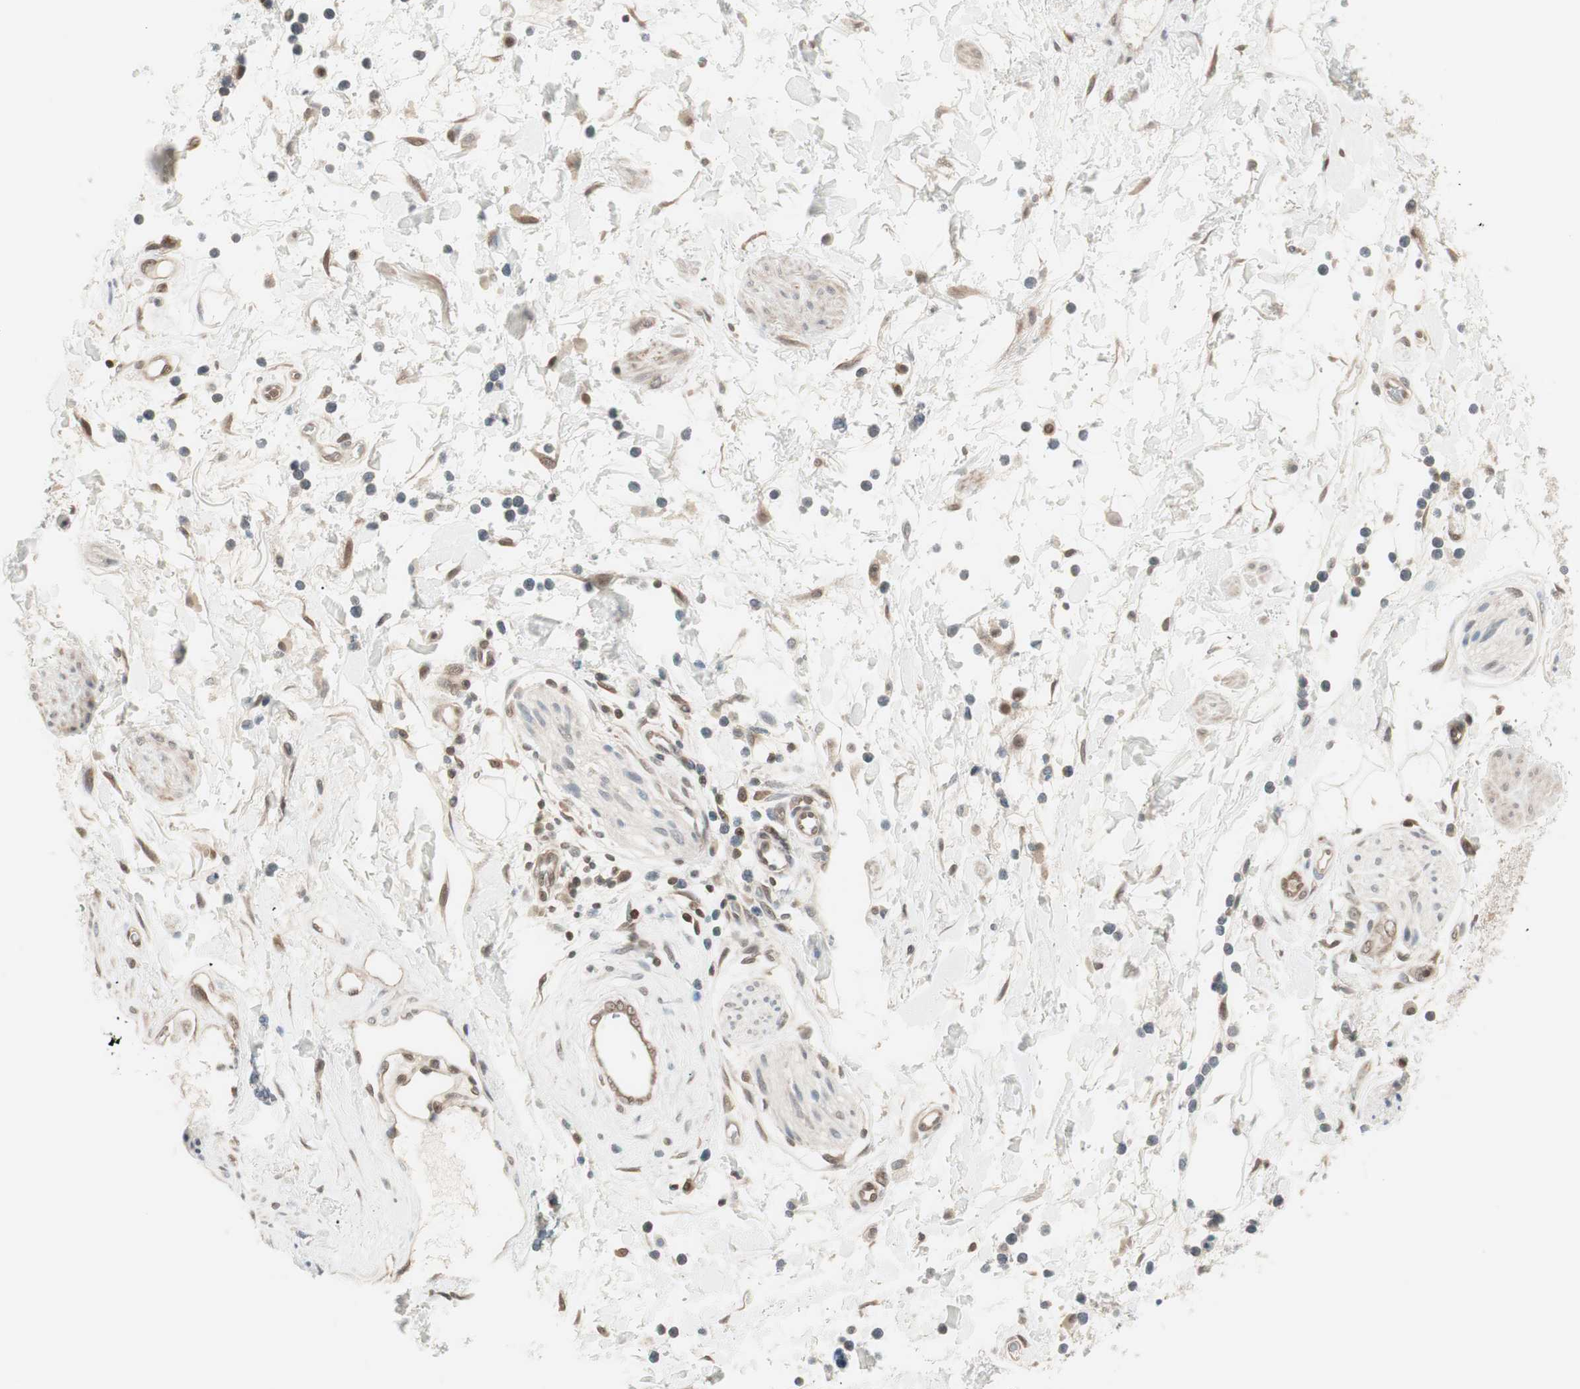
{"staining": {"intensity": "weak", "quantity": "25%-75%", "location": "cytoplasmic/membranous"}, "tissue": "adipose tissue", "cell_type": "Adipocytes", "image_type": "normal", "snomed": [{"axis": "morphology", "description": "Normal tissue, NOS"}, {"axis": "topography", "description": "Soft tissue"}, {"axis": "topography", "description": "Peripheral nerve tissue"}], "caption": "A brown stain shows weak cytoplasmic/membranous expression of a protein in adipocytes of unremarkable human adipose tissue. The staining was performed using DAB to visualize the protein expression in brown, while the nuclei were stained in blue with hematoxylin (Magnification: 20x).", "gene": "UBE2I", "patient": {"sex": "female", "age": 71}}